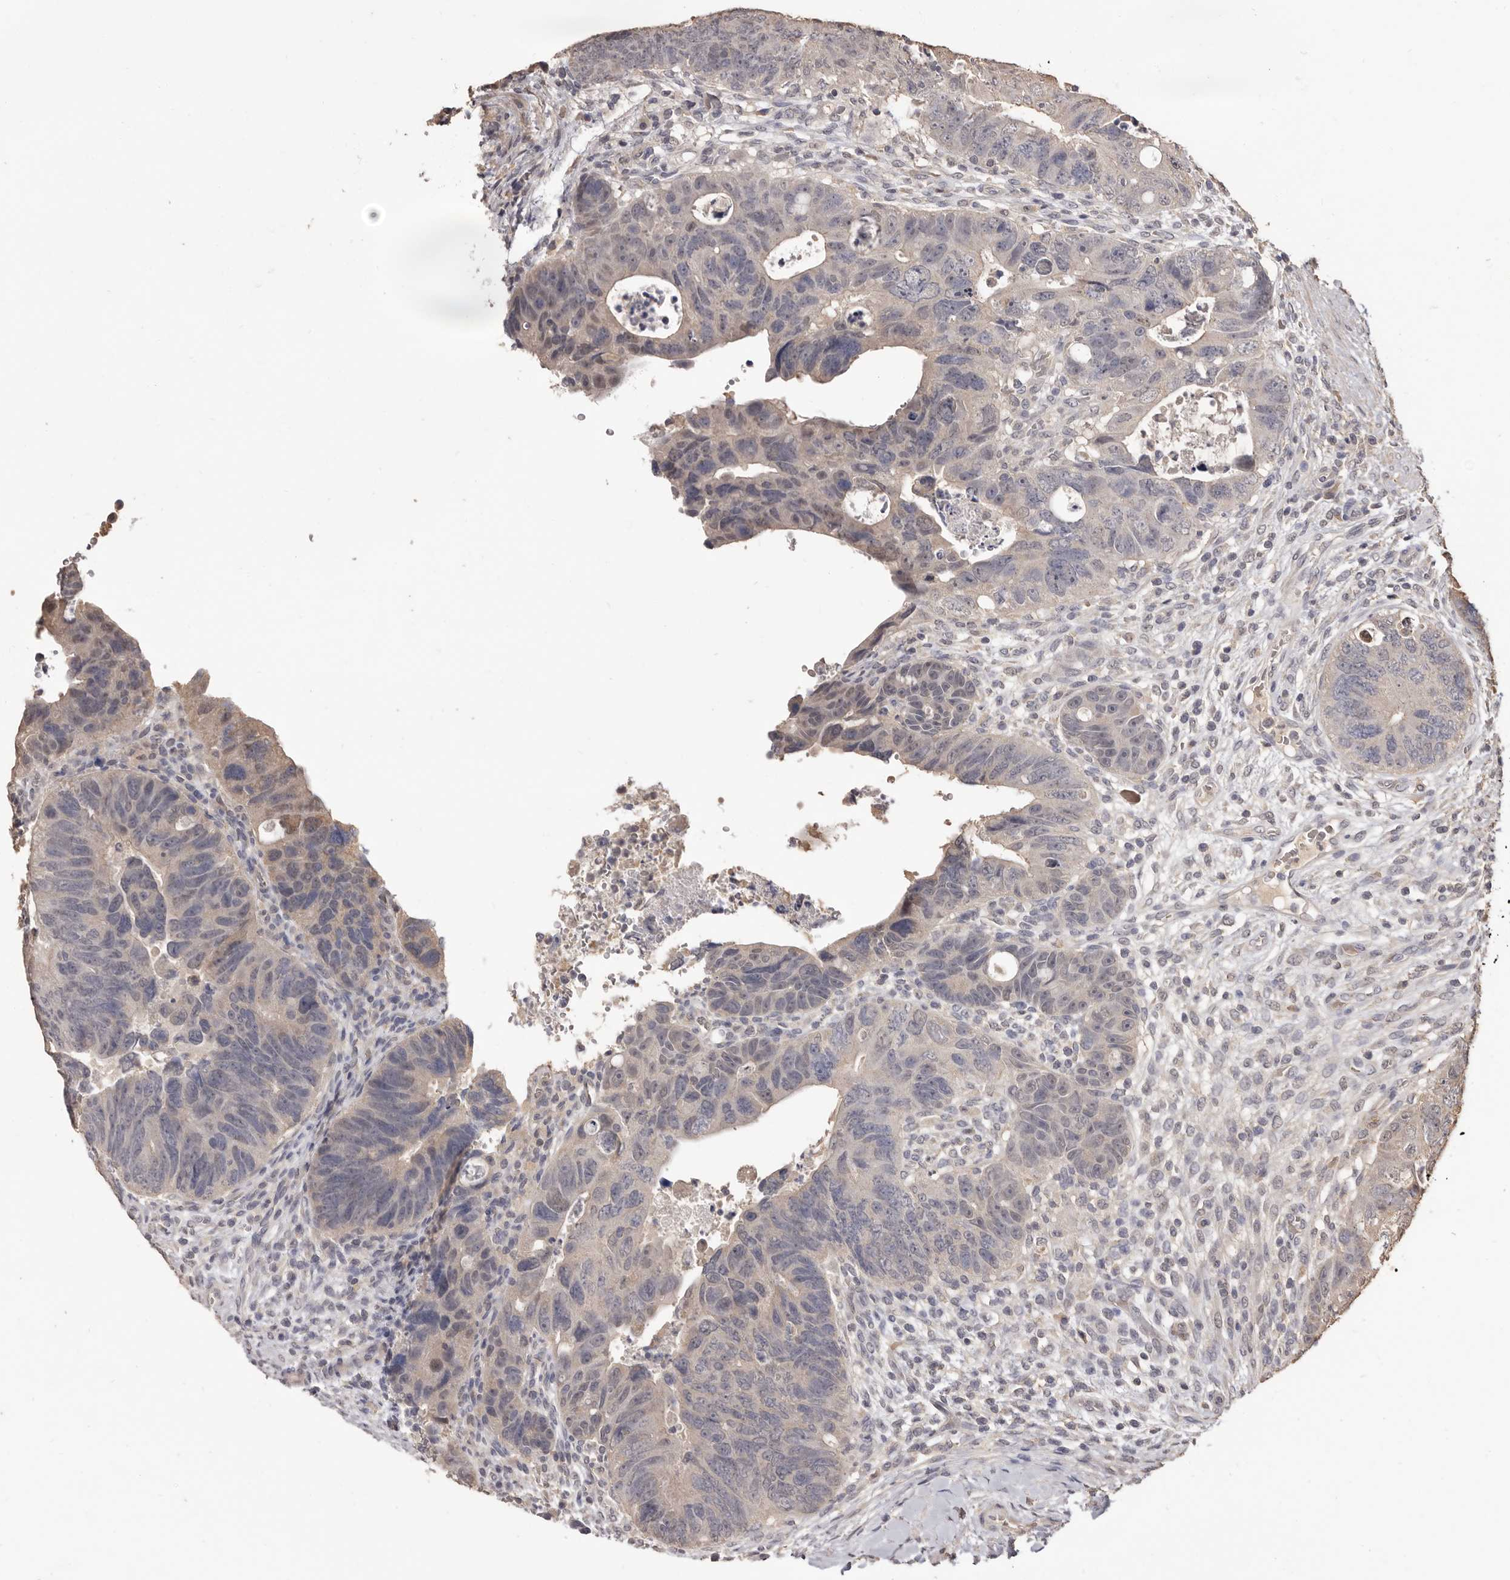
{"staining": {"intensity": "negative", "quantity": "none", "location": "none"}, "tissue": "colorectal cancer", "cell_type": "Tumor cells", "image_type": "cancer", "snomed": [{"axis": "morphology", "description": "Adenocarcinoma, NOS"}, {"axis": "topography", "description": "Rectum"}], "caption": "Human adenocarcinoma (colorectal) stained for a protein using immunohistochemistry displays no expression in tumor cells.", "gene": "INAVA", "patient": {"sex": "male", "age": 59}}